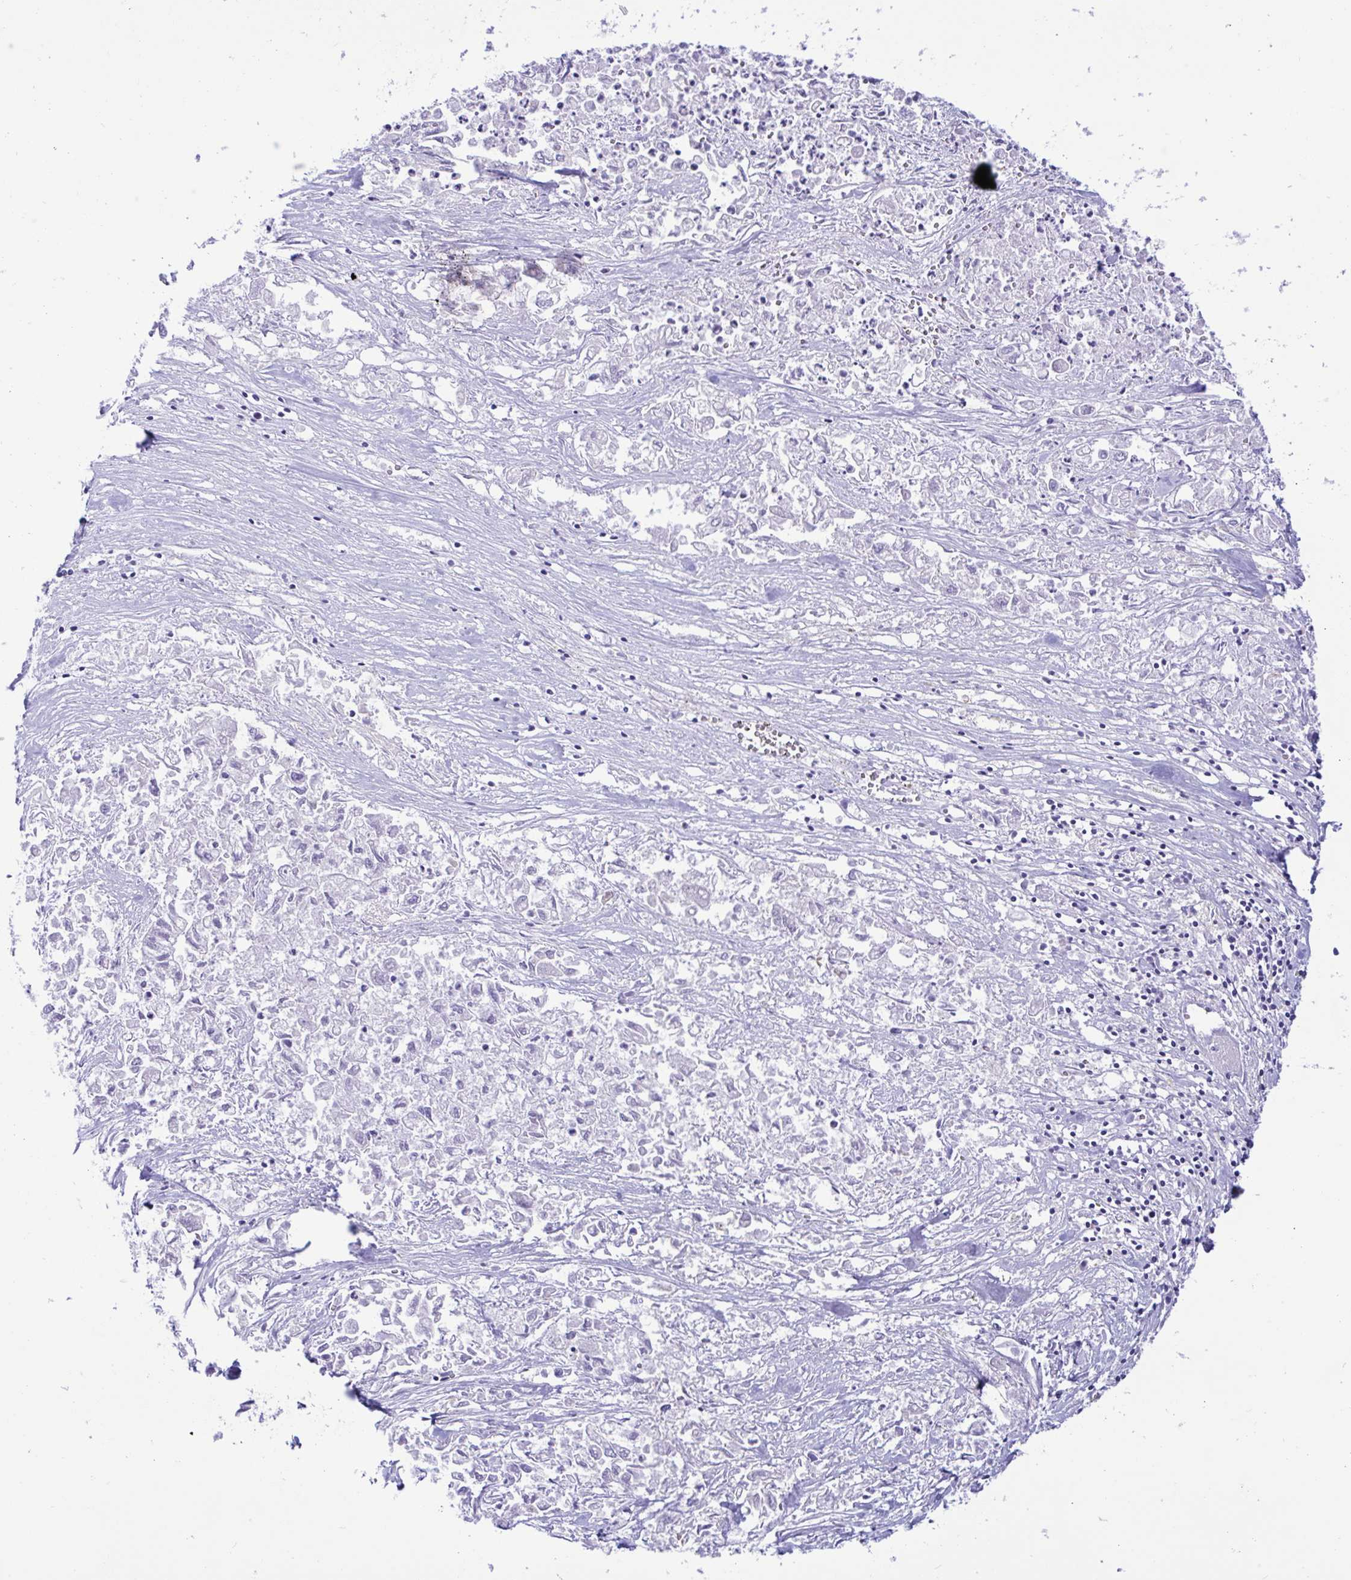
{"staining": {"intensity": "negative", "quantity": "none", "location": "none"}, "tissue": "pancreatic cancer", "cell_type": "Tumor cells", "image_type": "cancer", "snomed": [{"axis": "morphology", "description": "Adenocarcinoma, NOS"}, {"axis": "topography", "description": "Pancreas"}], "caption": "Pancreatic cancer was stained to show a protein in brown. There is no significant positivity in tumor cells. (IHC, brightfield microscopy, high magnification).", "gene": "SREBF1", "patient": {"sex": "male", "age": 72}}